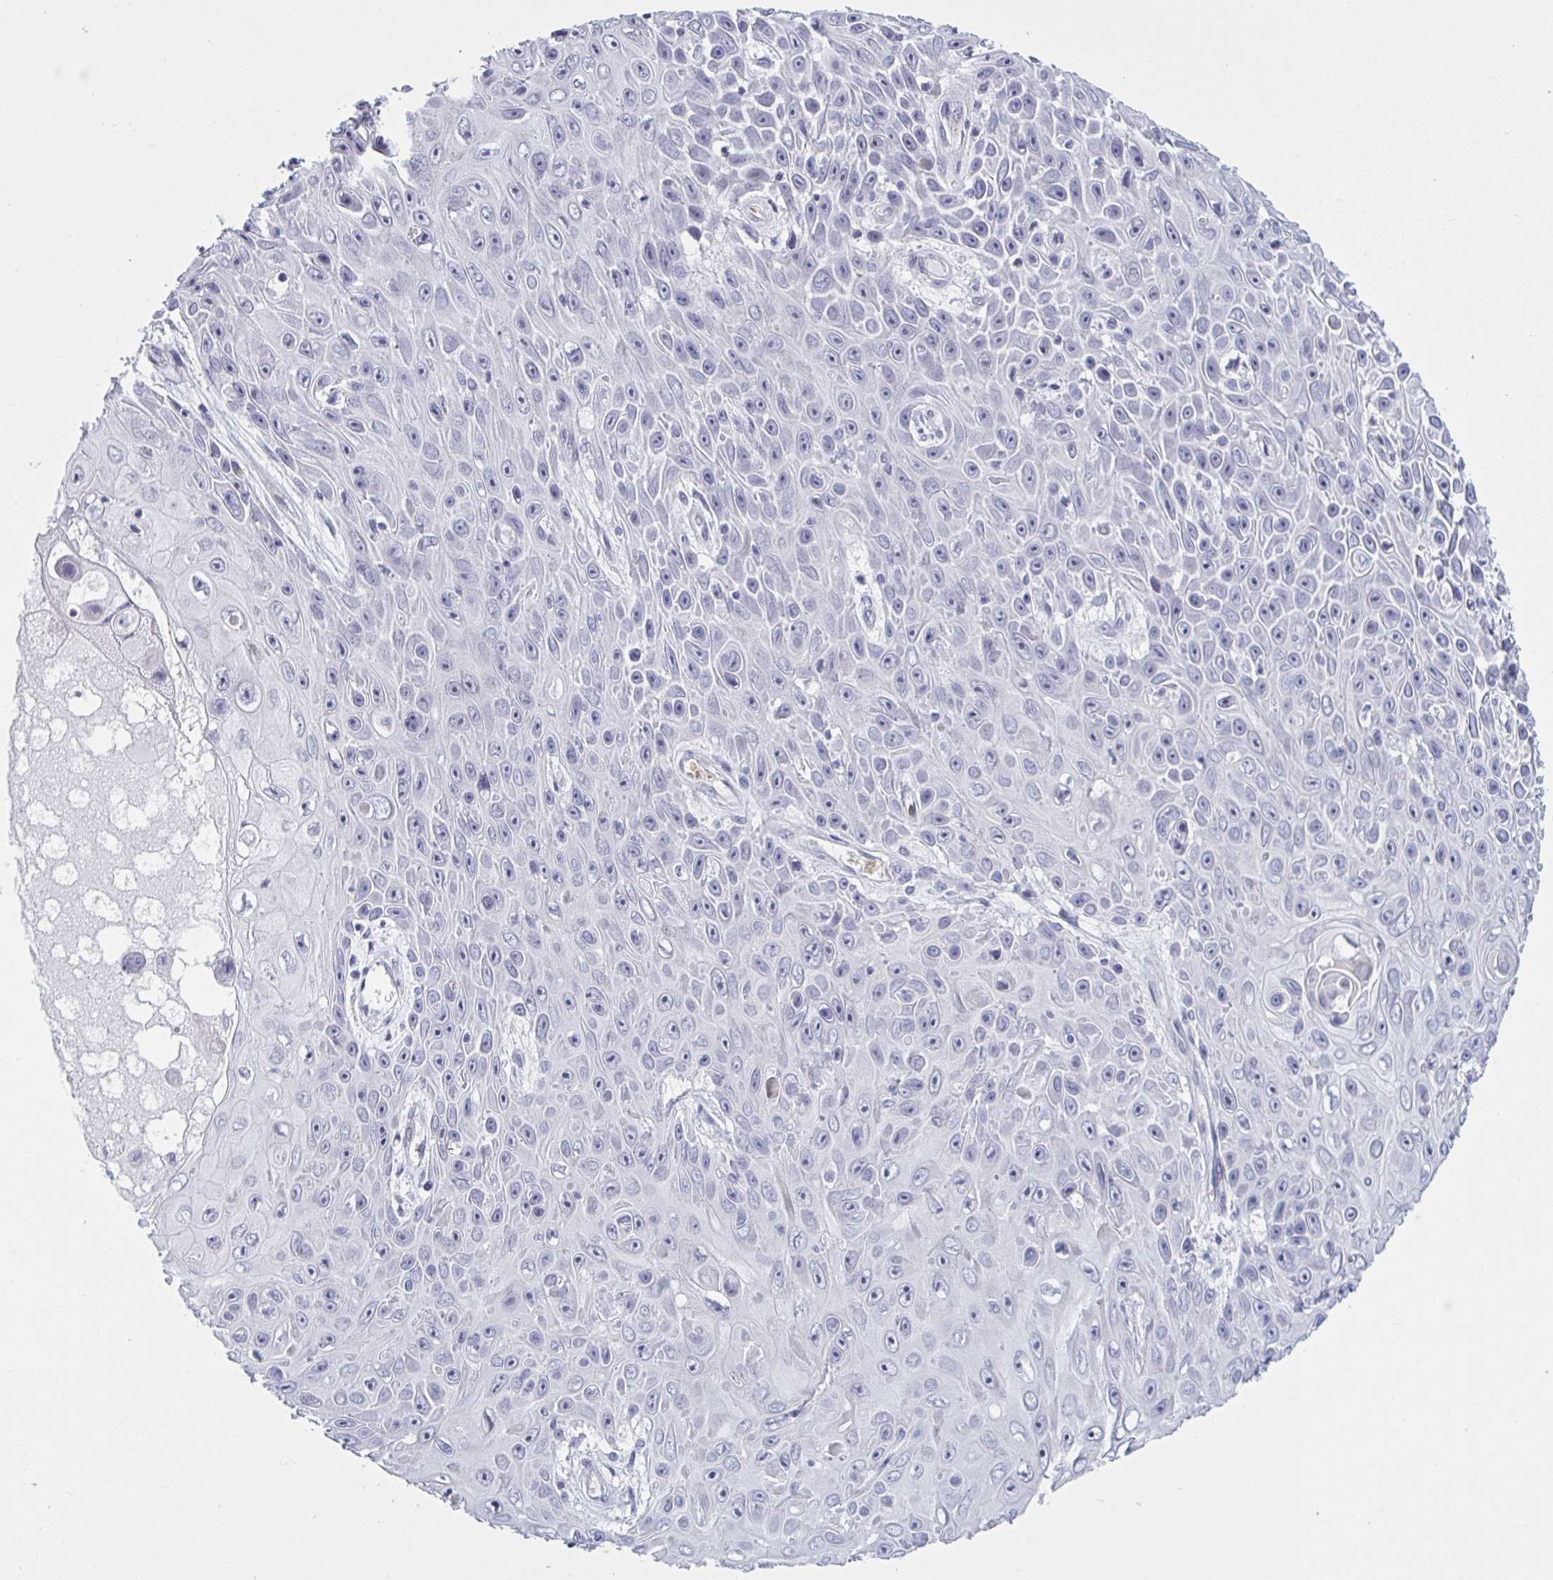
{"staining": {"intensity": "negative", "quantity": "none", "location": "none"}, "tissue": "skin cancer", "cell_type": "Tumor cells", "image_type": "cancer", "snomed": [{"axis": "morphology", "description": "Squamous cell carcinoma, NOS"}, {"axis": "topography", "description": "Skin"}], "caption": "This is an immunohistochemistry histopathology image of human squamous cell carcinoma (skin). There is no positivity in tumor cells.", "gene": "HSD11B2", "patient": {"sex": "male", "age": 82}}